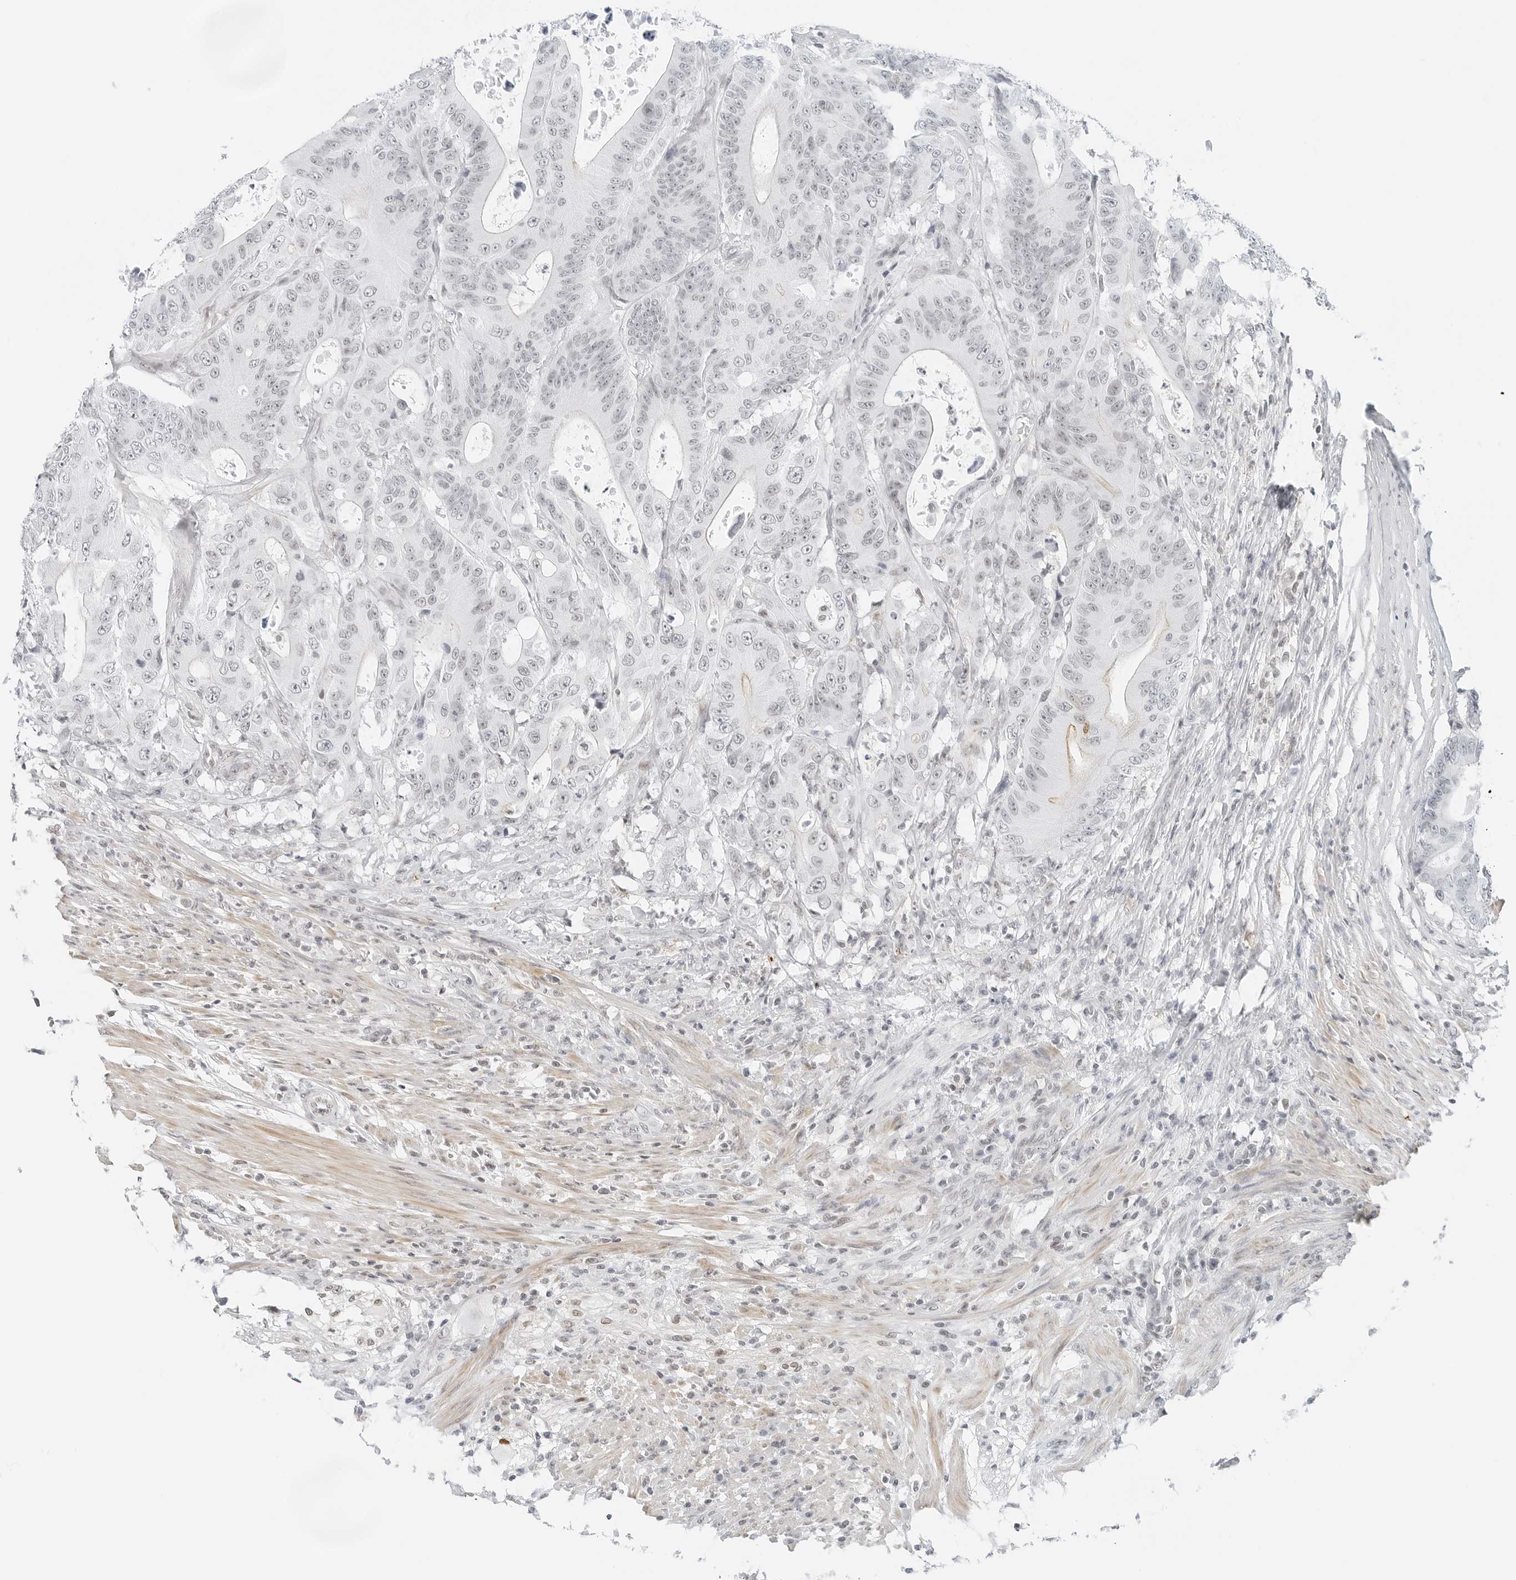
{"staining": {"intensity": "negative", "quantity": "none", "location": "none"}, "tissue": "colorectal cancer", "cell_type": "Tumor cells", "image_type": "cancer", "snomed": [{"axis": "morphology", "description": "Adenocarcinoma, NOS"}, {"axis": "topography", "description": "Colon"}], "caption": "Human colorectal adenocarcinoma stained for a protein using immunohistochemistry (IHC) demonstrates no staining in tumor cells.", "gene": "CRTC2", "patient": {"sex": "male", "age": 83}}